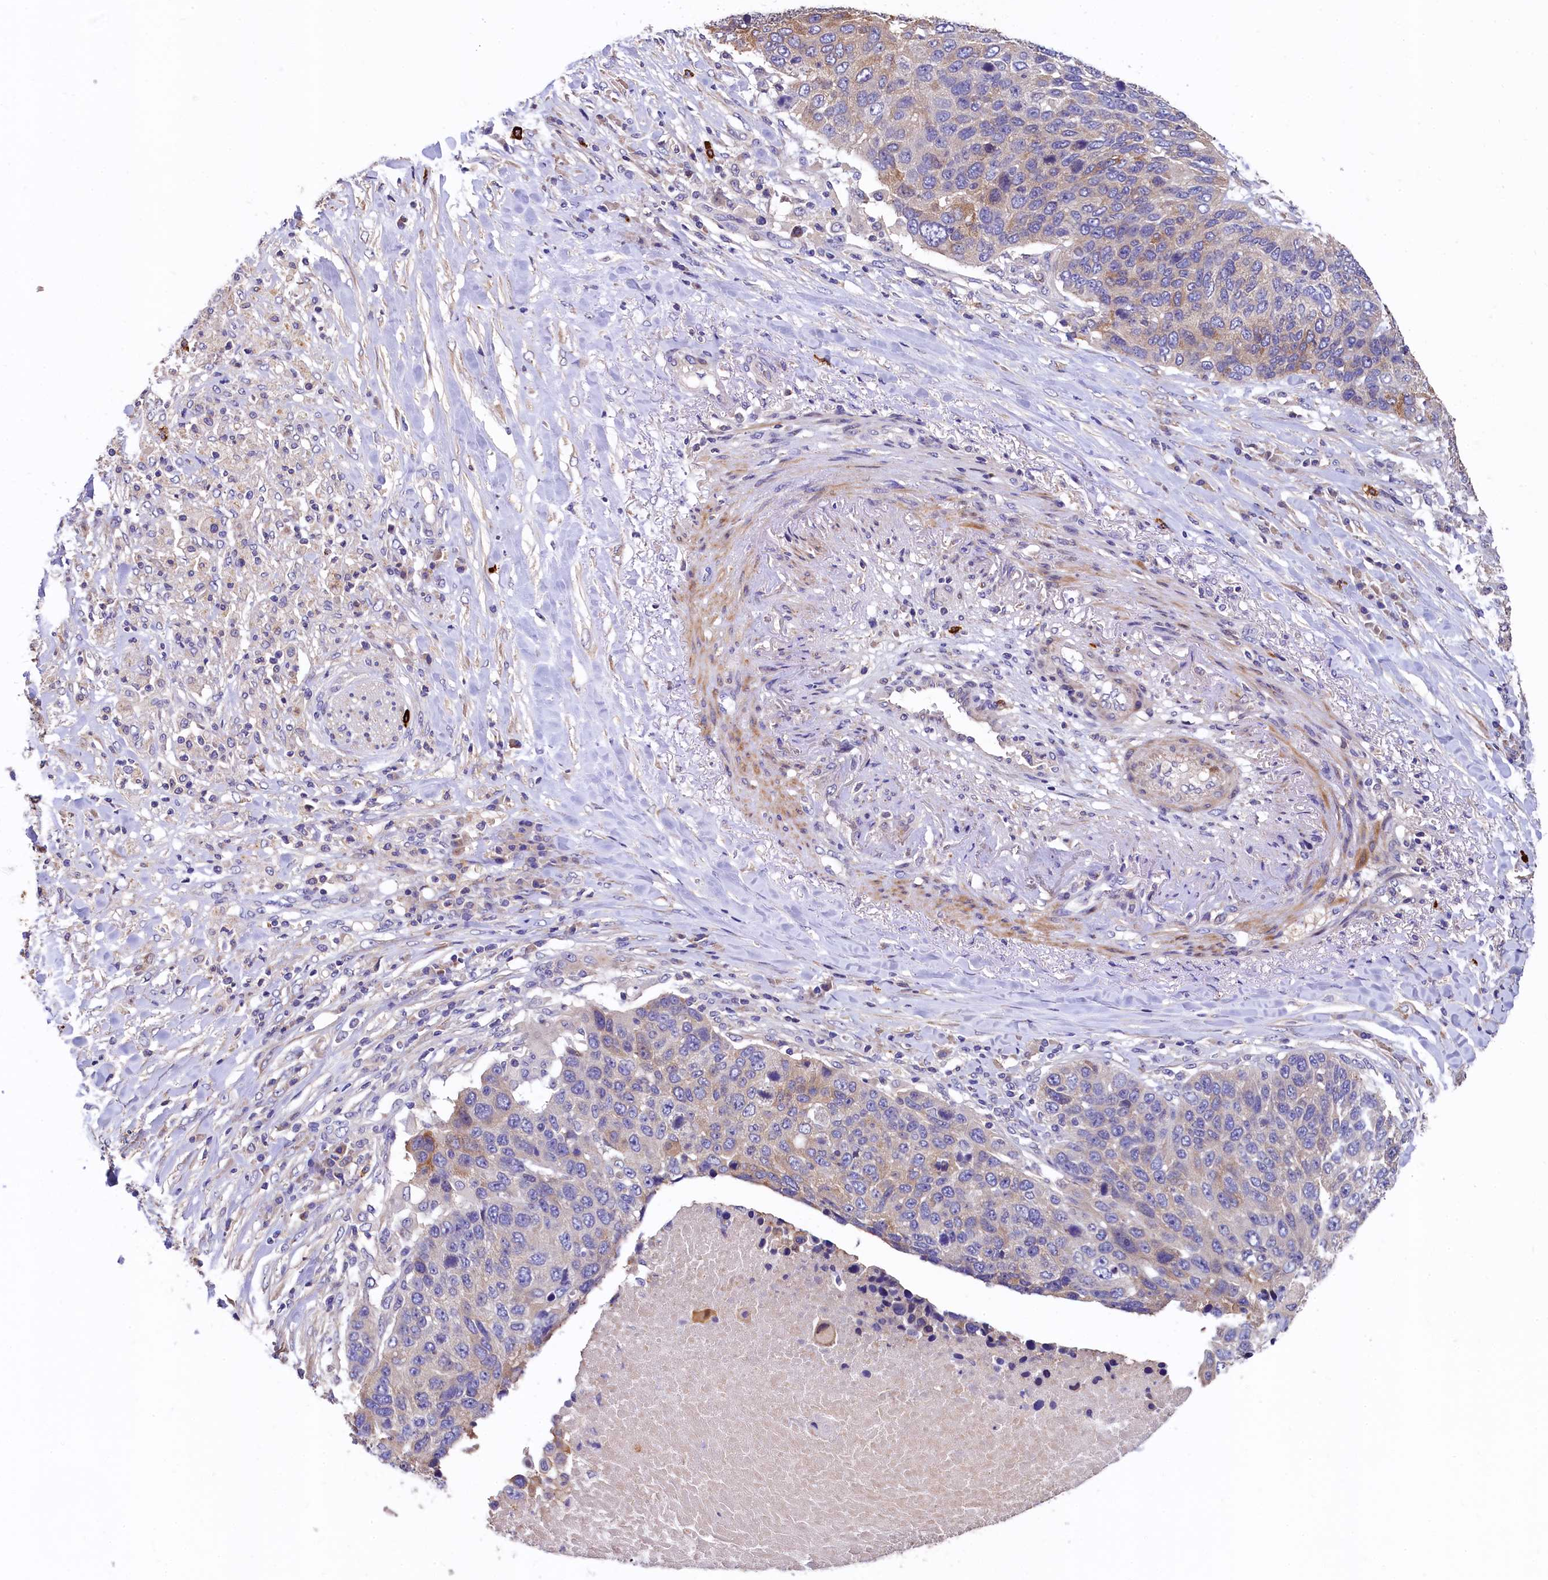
{"staining": {"intensity": "weak", "quantity": "<25%", "location": "cytoplasmic/membranous"}, "tissue": "lung cancer", "cell_type": "Tumor cells", "image_type": "cancer", "snomed": [{"axis": "morphology", "description": "Normal tissue, NOS"}, {"axis": "morphology", "description": "Squamous cell carcinoma, NOS"}, {"axis": "topography", "description": "Lymph node"}, {"axis": "topography", "description": "Lung"}], "caption": "Immunohistochemical staining of lung squamous cell carcinoma exhibits no significant staining in tumor cells.", "gene": "EPS8L2", "patient": {"sex": "male", "age": 66}}